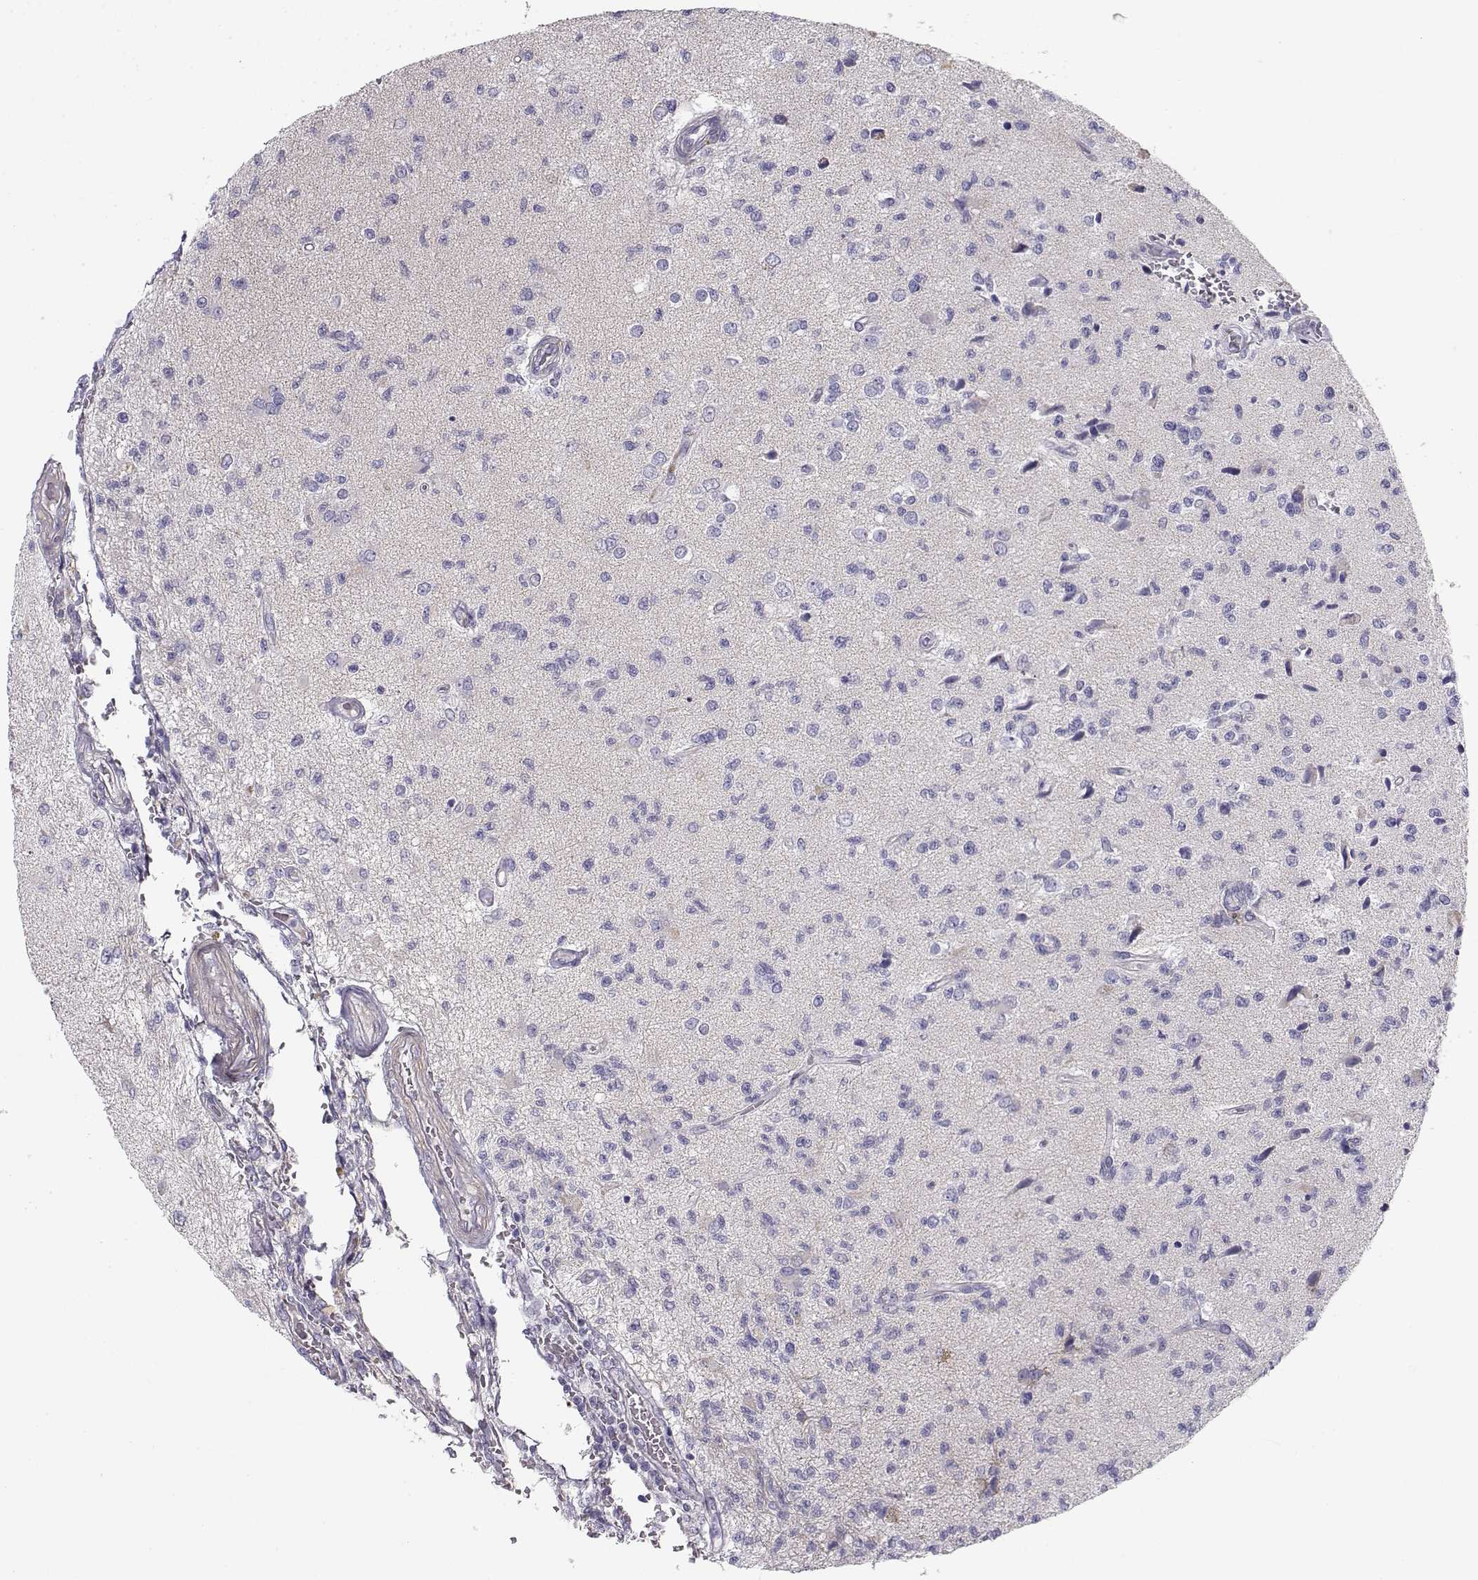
{"staining": {"intensity": "negative", "quantity": "none", "location": "none"}, "tissue": "glioma", "cell_type": "Tumor cells", "image_type": "cancer", "snomed": [{"axis": "morphology", "description": "Glioma, malignant, High grade"}, {"axis": "topography", "description": "Brain"}], "caption": "Micrograph shows no protein staining in tumor cells of high-grade glioma (malignant) tissue. The staining is performed using DAB brown chromogen with nuclei counter-stained in using hematoxylin.", "gene": "CREB3L3", "patient": {"sex": "male", "age": 56}}